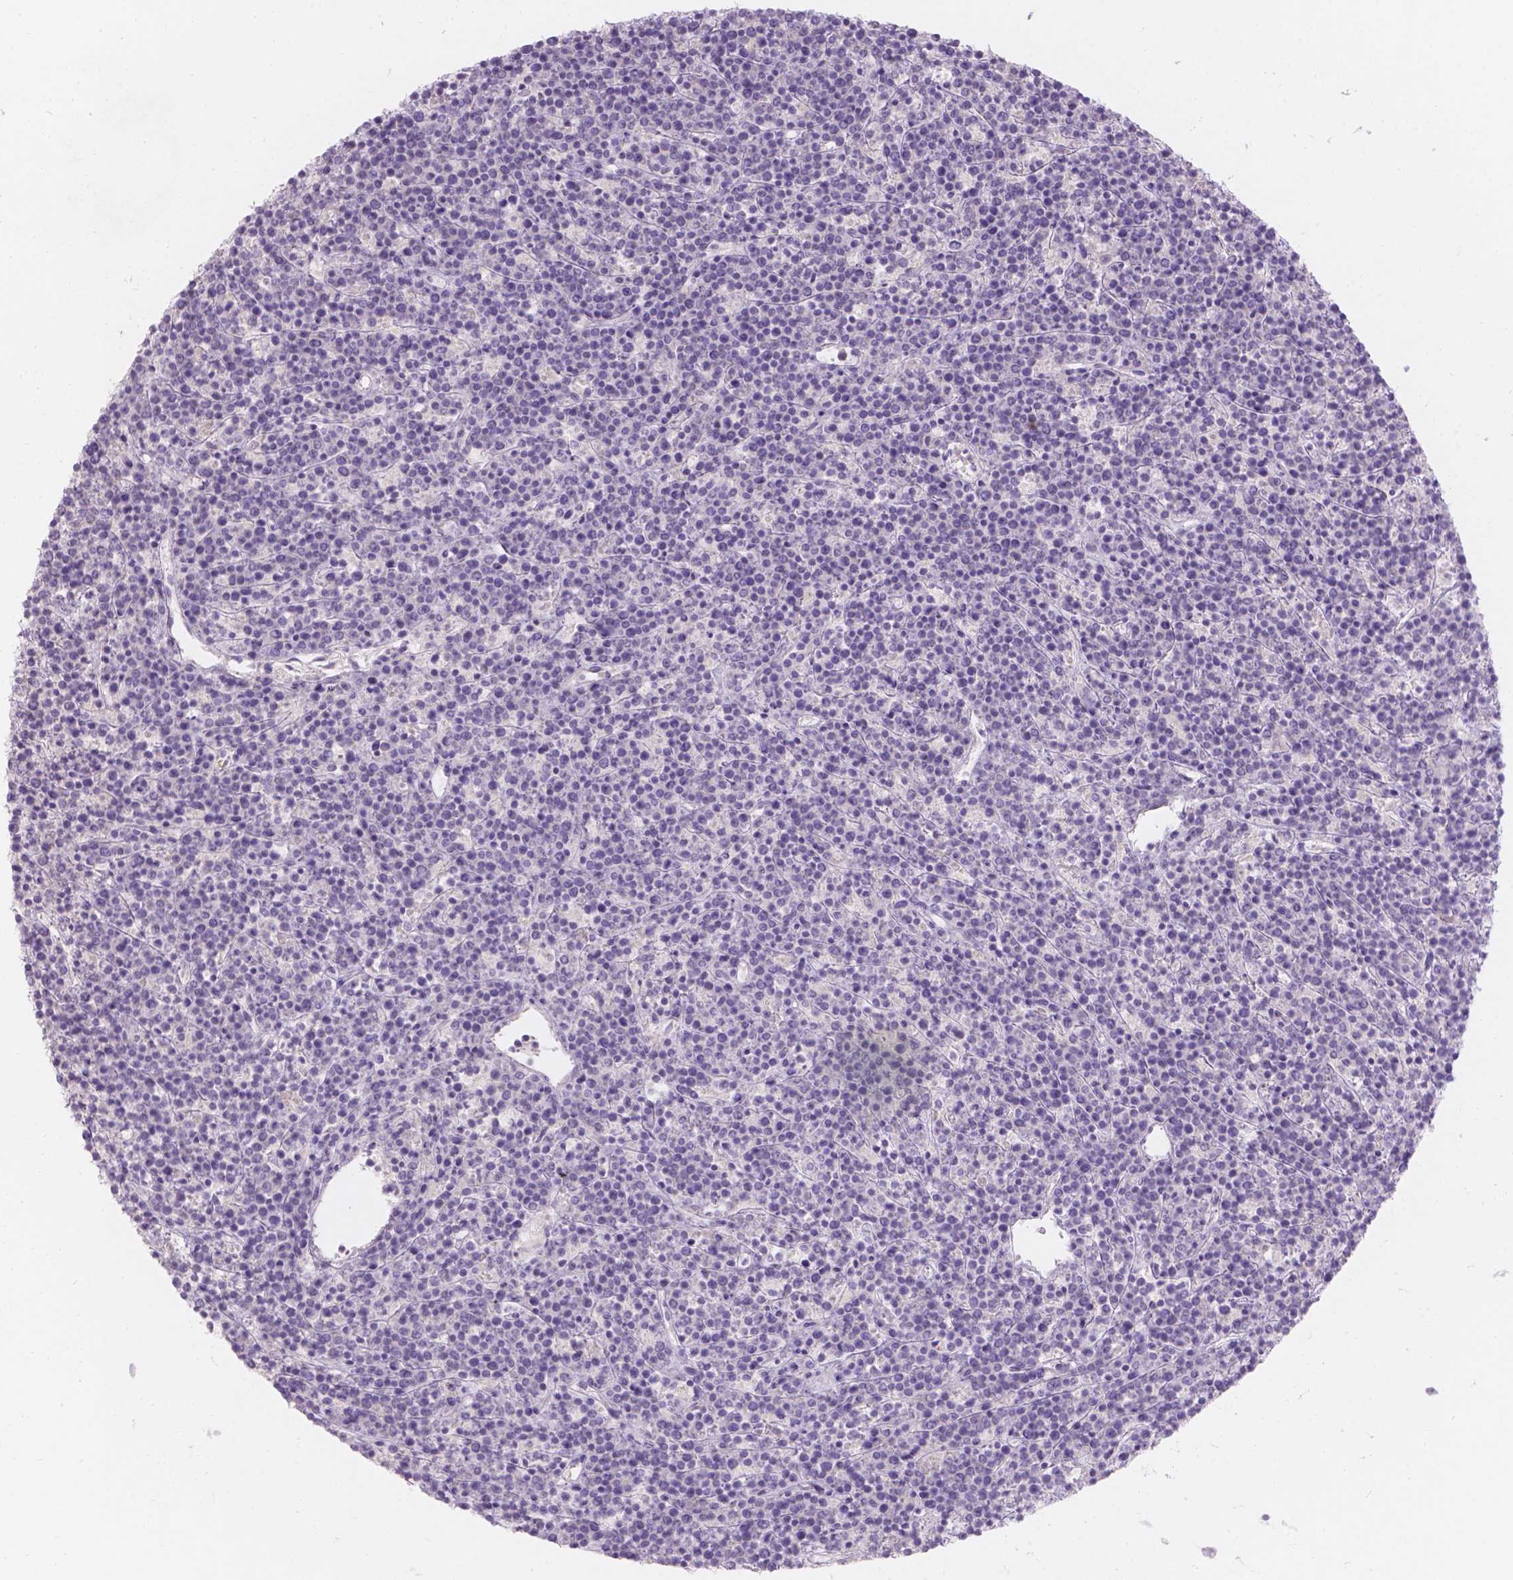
{"staining": {"intensity": "negative", "quantity": "none", "location": "none"}, "tissue": "lymphoma", "cell_type": "Tumor cells", "image_type": "cancer", "snomed": [{"axis": "morphology", "description": "Malignant lymphoma, non-Hodgkin's type, High grade"}, {"axis": "topography", "description": "Ovary"}], "caption": "A micrograph of human lymphoma is negative for staining in tumor cells. The staining was performed using DAB (3,3'-diaminobenzidine) to visualize the protein expression in brown, while the nuclei were stained in blue with hematoxylin (Magnification: 20x).", "gene": "DCAF4L1", "patient": {"sex": "female", "age": 56}}